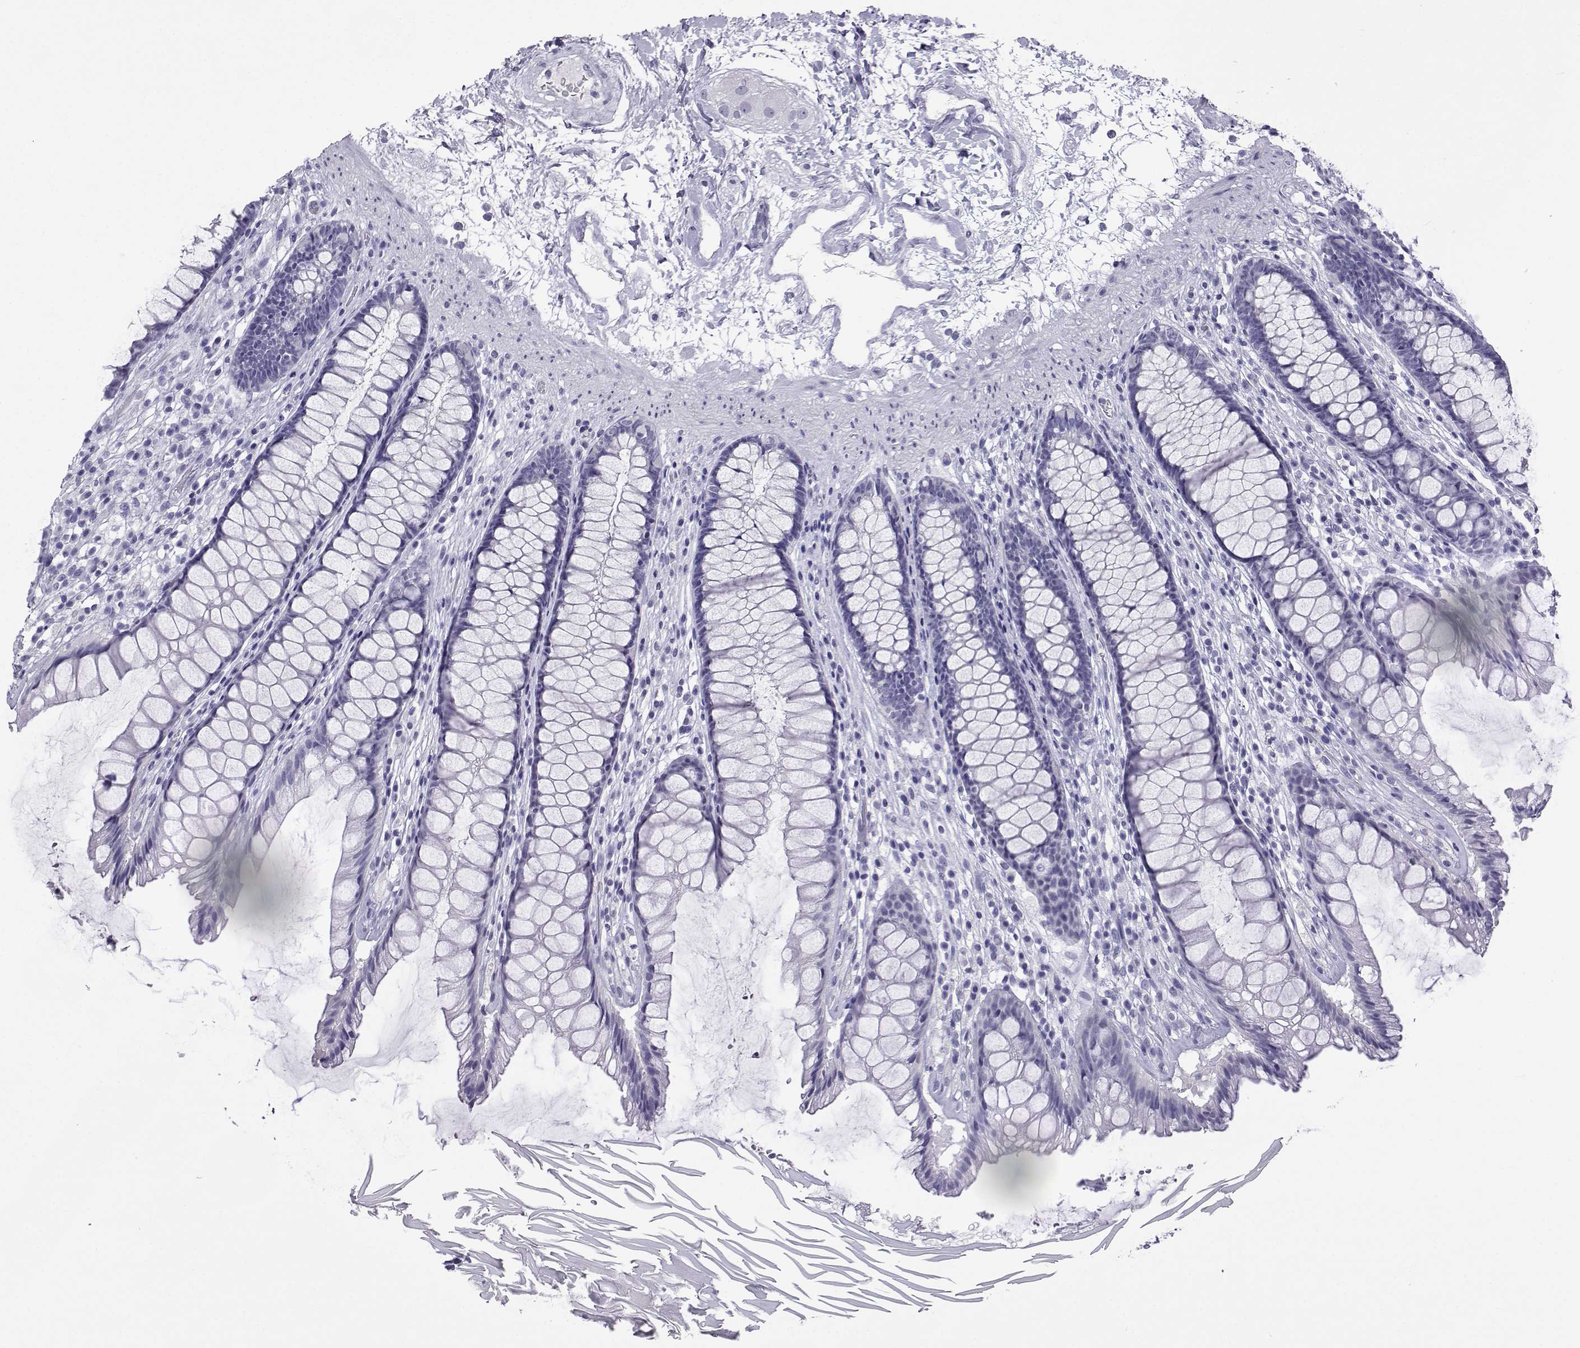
{"staining": {"intensity": "negative", "quantity": "none", "location": "none"}, "tissue": "rectum", "cell_type": "Glandular cells", "image_type": "normal", "snomed": [{"axis": "morphology", "description": "Normal tissue, NOS"}, {"axis": "topography", "description": "Rectum"}], "caption": "Rectum was stained to show a protein in brown. There is no significant positivity in glandular cells. (DAB (3,3'-diaminobenzidine) immunohistochemistry visualized using brightfield microscopy, high magnification).", "gene": "ACTL7A", "patient": {"sex": "male", "age": 72}}